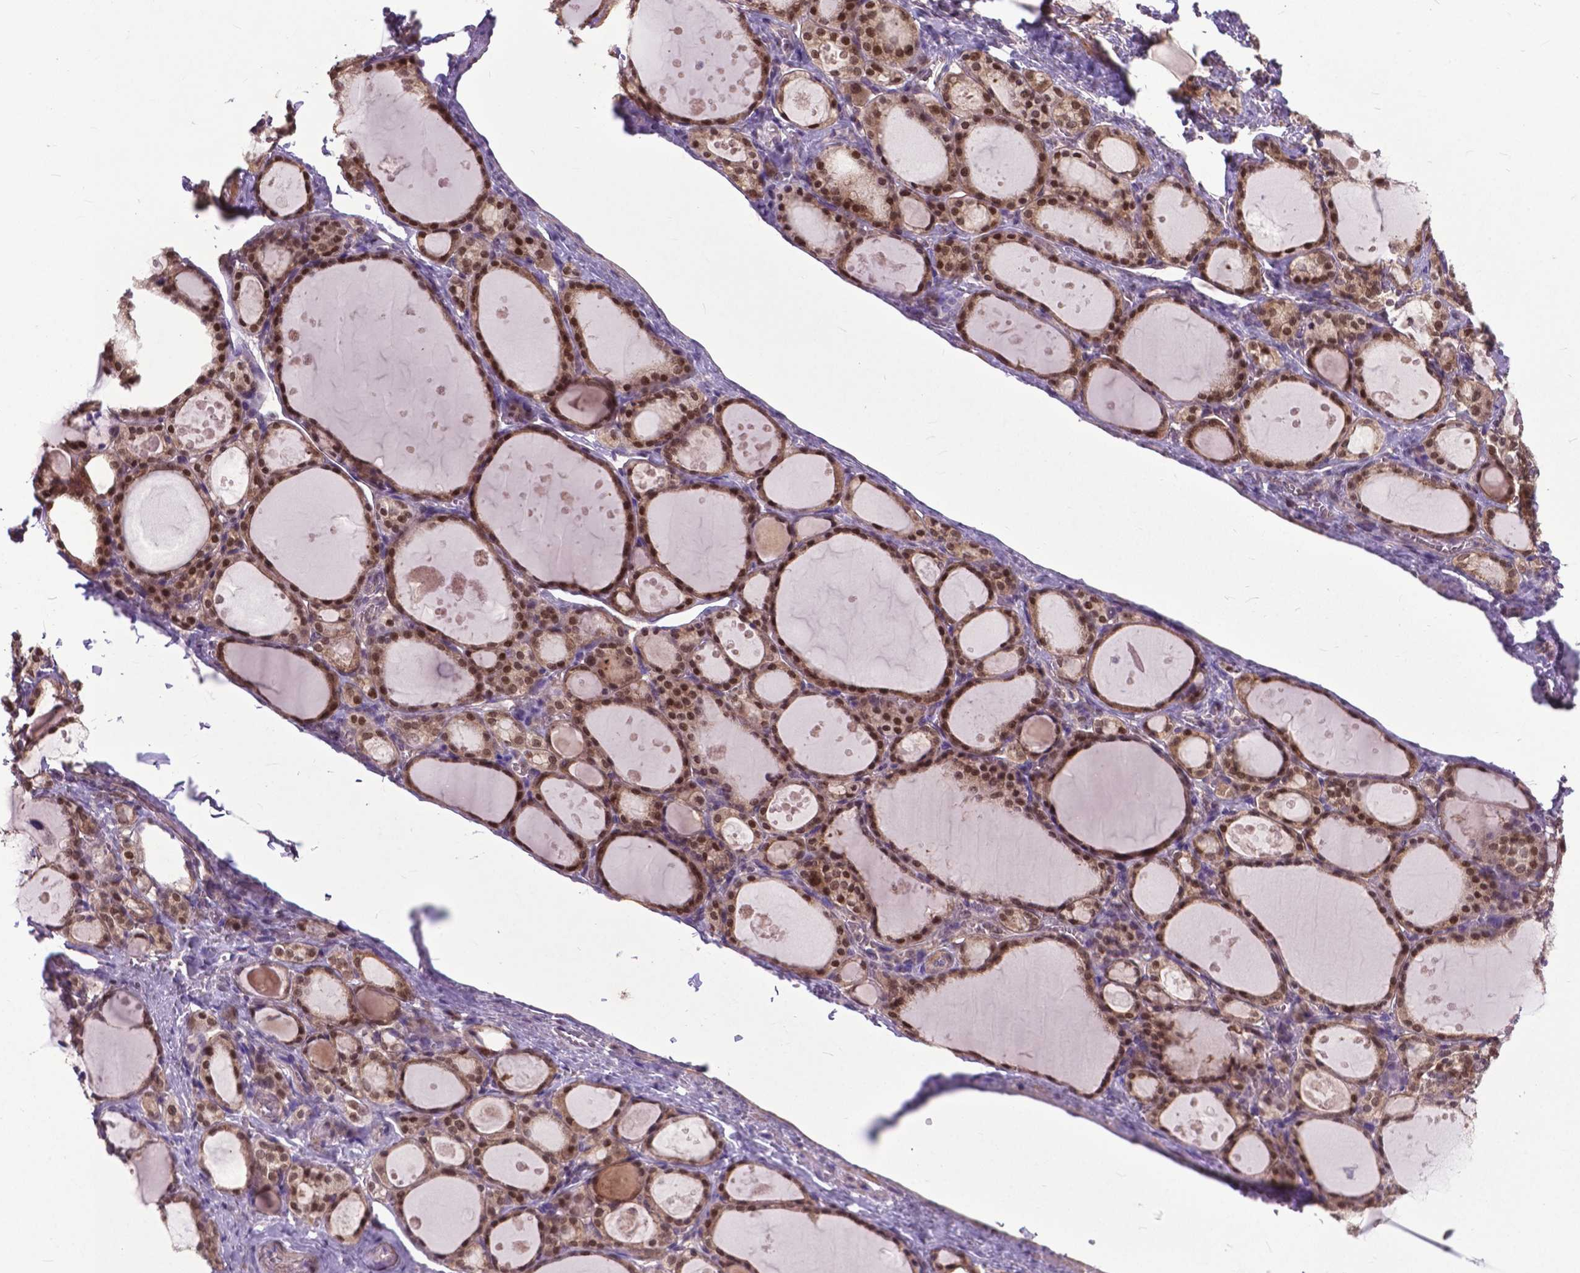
{"staining": {"intensity": "moderate", "quantity": ">75%", "location": "cytoplasmic/membranous,nuclear"}, "tissue": "thyroid gland", "cell_type": "Glandular cells", "image_type": "normal", "snomed": [{"axis": "morphology", "description": "Normal tissue, NOS"}, {"axis": "topography", "description": "Thyroid gland"}], "caption": "An immunohistochemistry (IHC) image of normal tissue is shown. Protein staining in brown highlights moderate cytoplasmic/membranous,nuclear positivity in thyroid gland within glandular cells.", "gene": "OTUB1", "patient": {"sex": "male", "age": 68}}